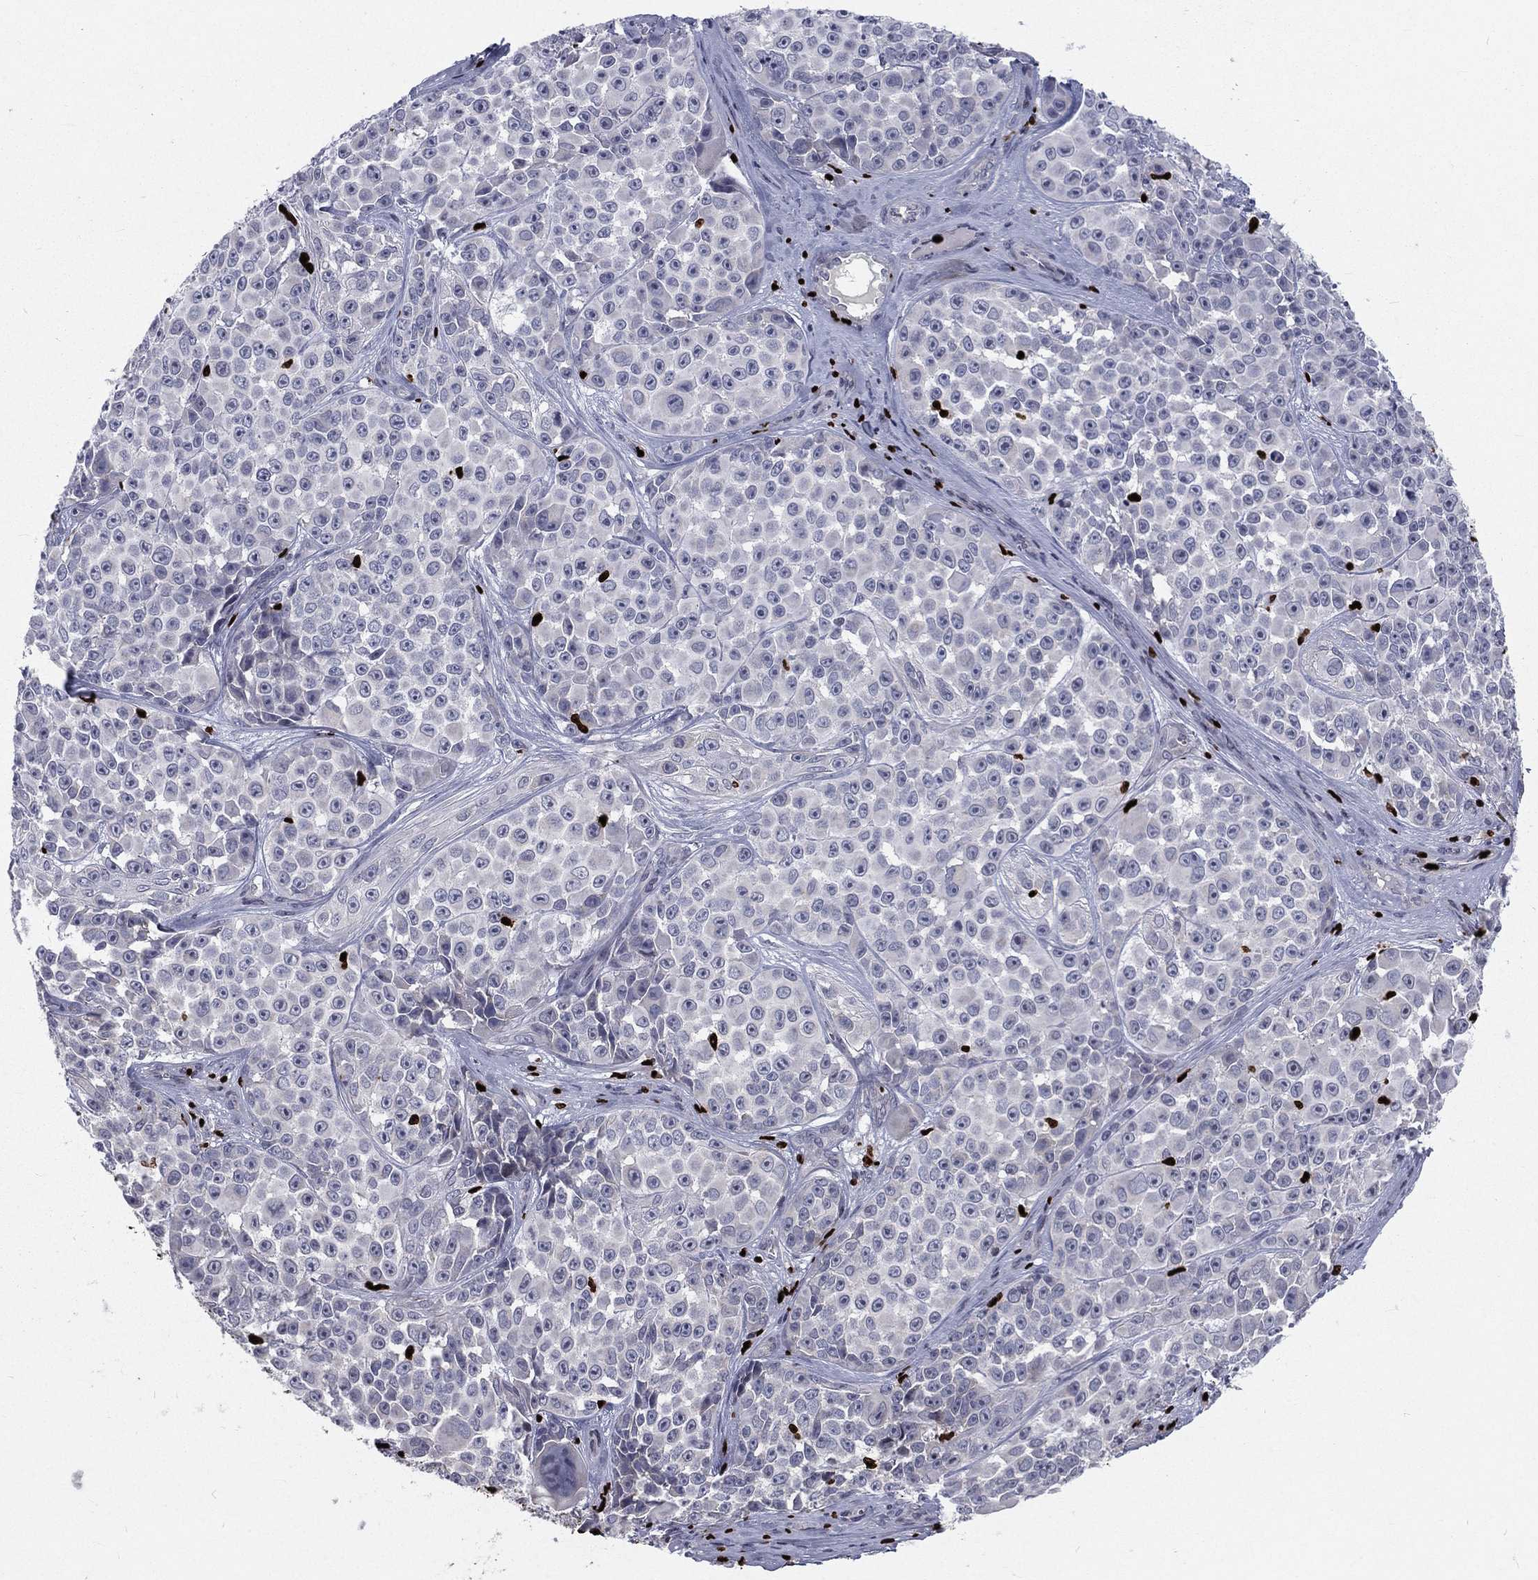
{"staining": {"intensity": "negative", "quantity": "none", "location": "none"}, "tissue": "melanoma", "cell_type": "Tumor cells", "image_type": "cancer", "snomed": [{"axis": "morphology", "description": "Malignant melanoma, NOS"}, {"axis": "topography", "description": "Skin"}], "caption": "Malignant melanoma stained for a protein using IHC exhibits no staining tumor cells.", "gene": "MNDA", "patient": {"sex": "female", "age": 88}}